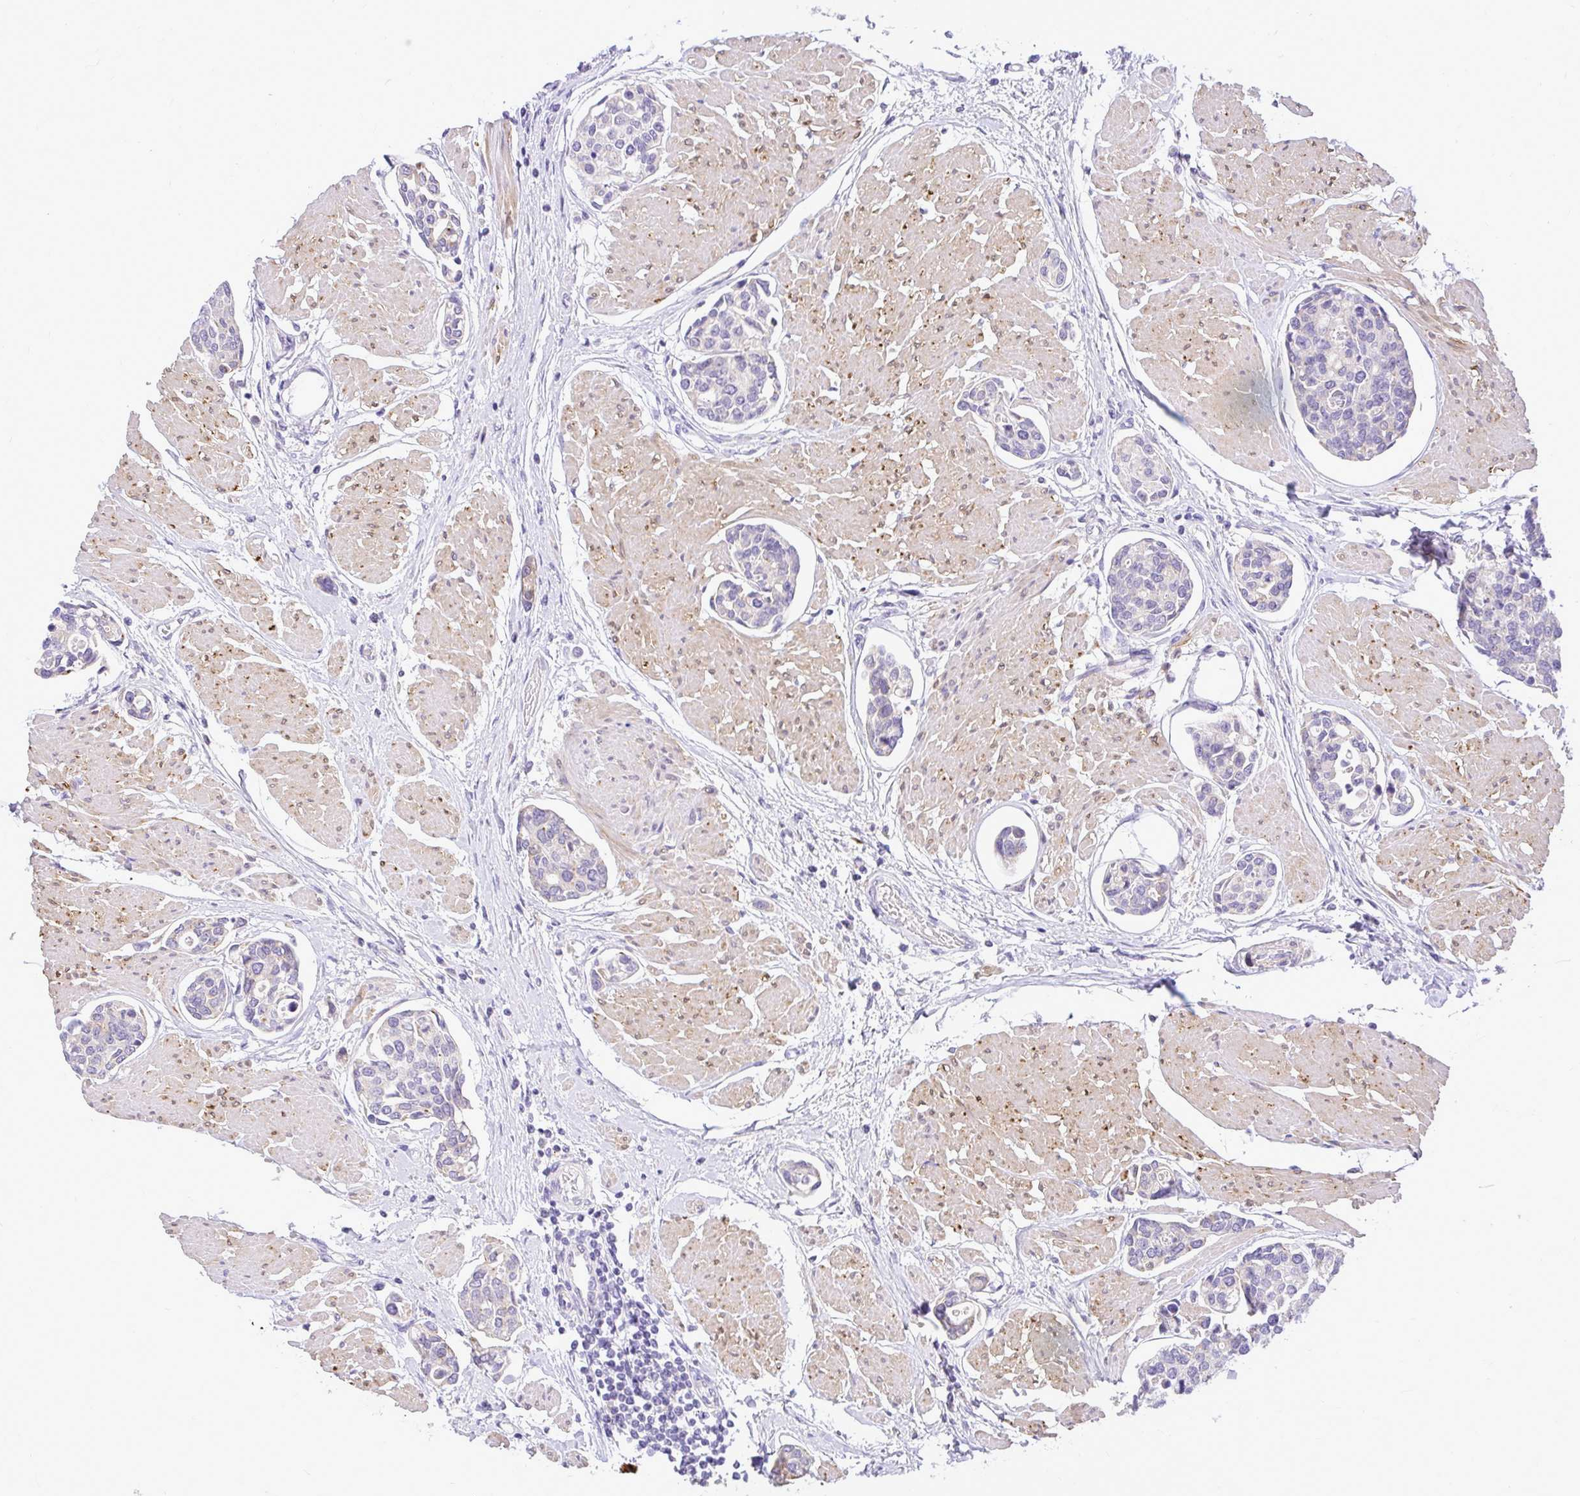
{"staining": {"intensity": "negative", "quantity": "none", "location": "none"}, "tissue": "urothelial cancer", "cell_type": "Tumor cells", "image_type": "cancer", "snomed": [{"axis": "morphology", "description": "Urothelial carcinoma, High grade"}, {"axis": "topography", "description": "Urinary bladder"}], "caption": "Immunohistochemistry histopathology image of urothelial cancer stained for a protein (brown), which exhibits no expression in tumor cells. (DAB (3,3'-diaminobenzidine) IHC visualized using brightfield microscopy, high magnification).", "gene": "PKN3", "patient": {"sex": "male", "age": 78}}